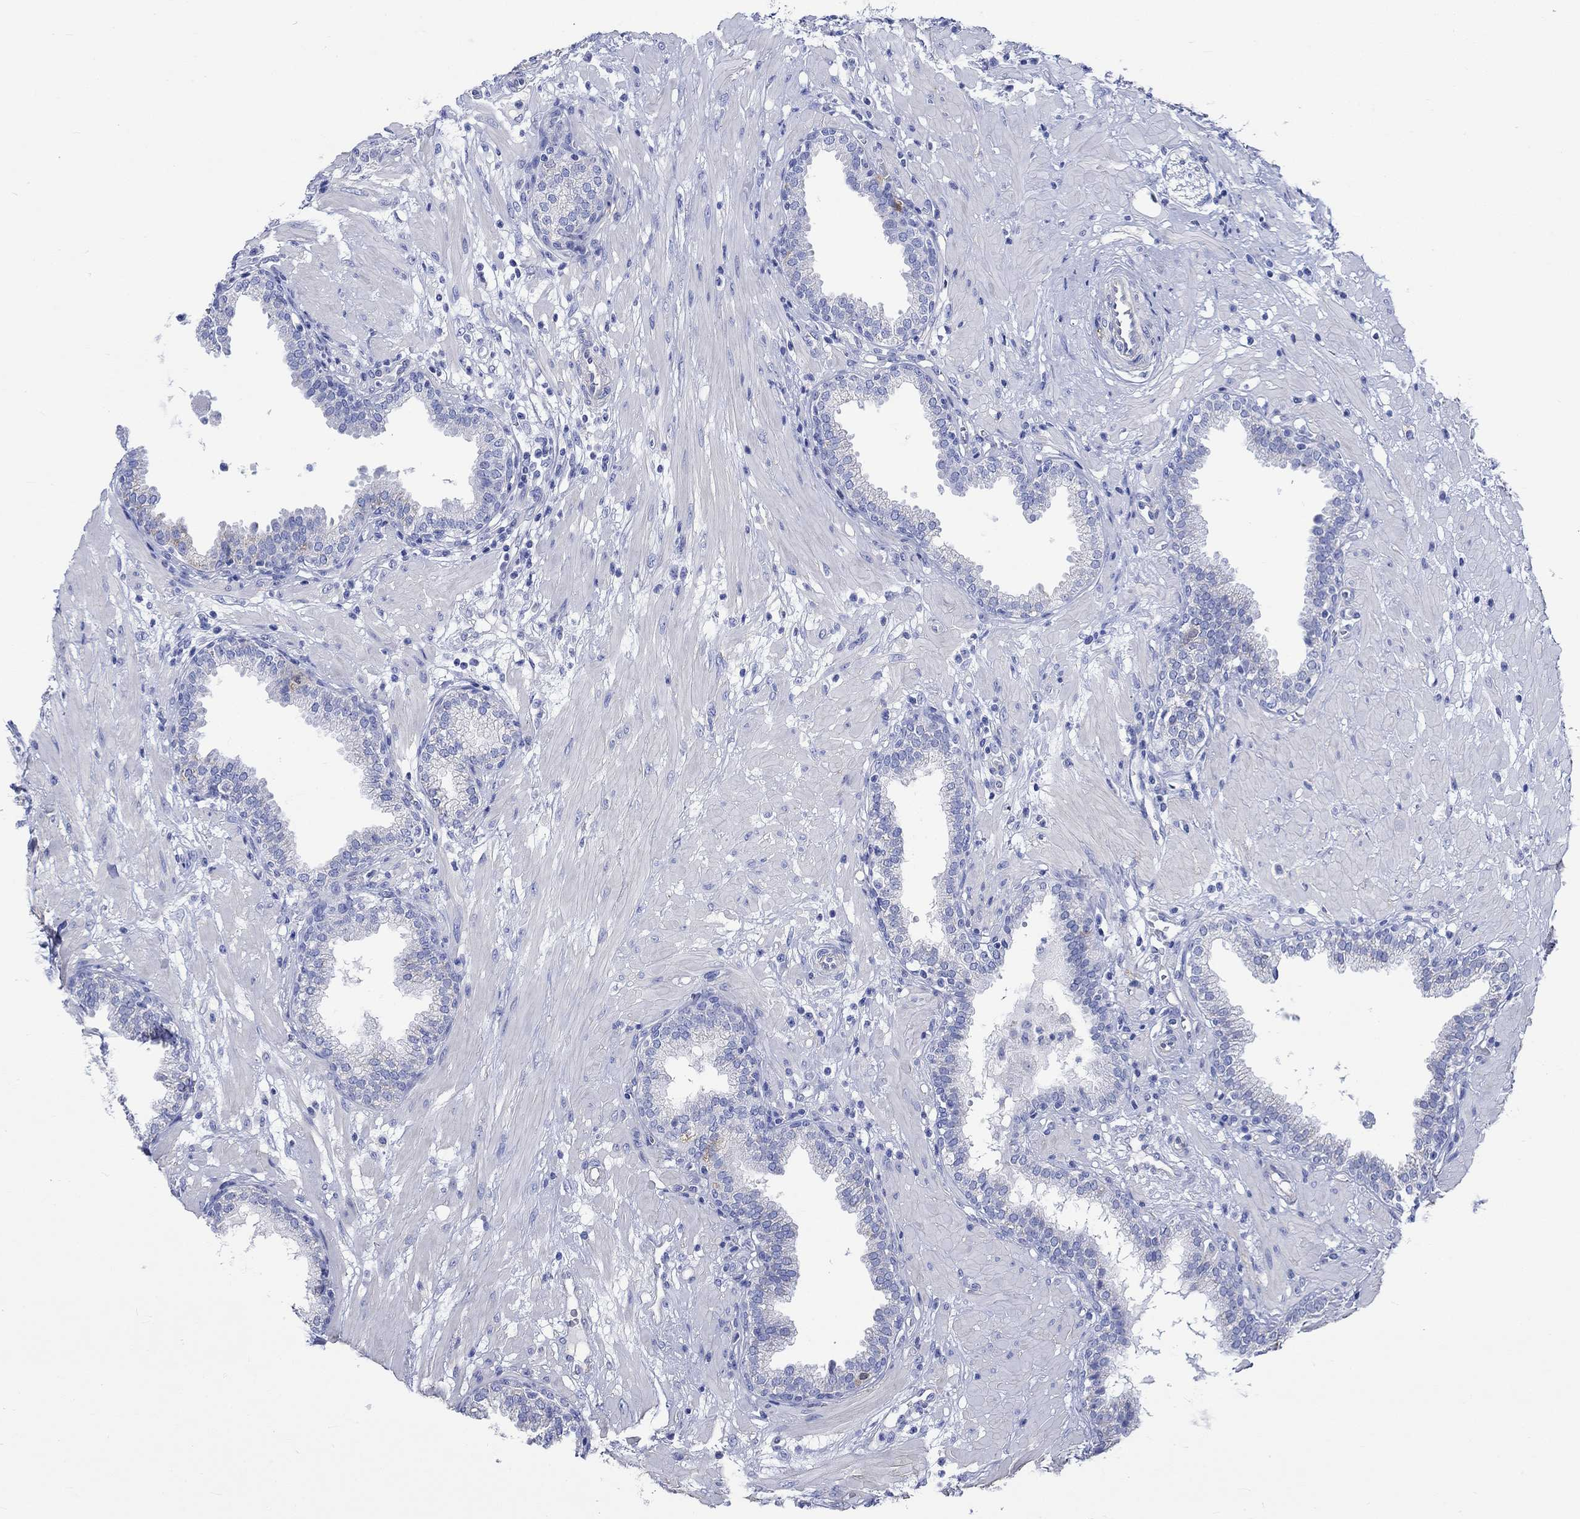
{"staining": {"intensity": "negative", "quantity": "none", "location": "none"}, "tissue": "prostate", "cell_type": "Glandular cells", "image_type": "normal", "snomed": [{"axis": "morphology", "description": "Normal tissue, NOS"}, {"axis": "topography", "description": "Prostate"}], "caption": "High power microscopy image of an immunohistochemistry image of normal prostate, revealing no significant expression in glandular cells.", "gene": "CPLX1", "patient": {"sex": "male", "age": 64}}